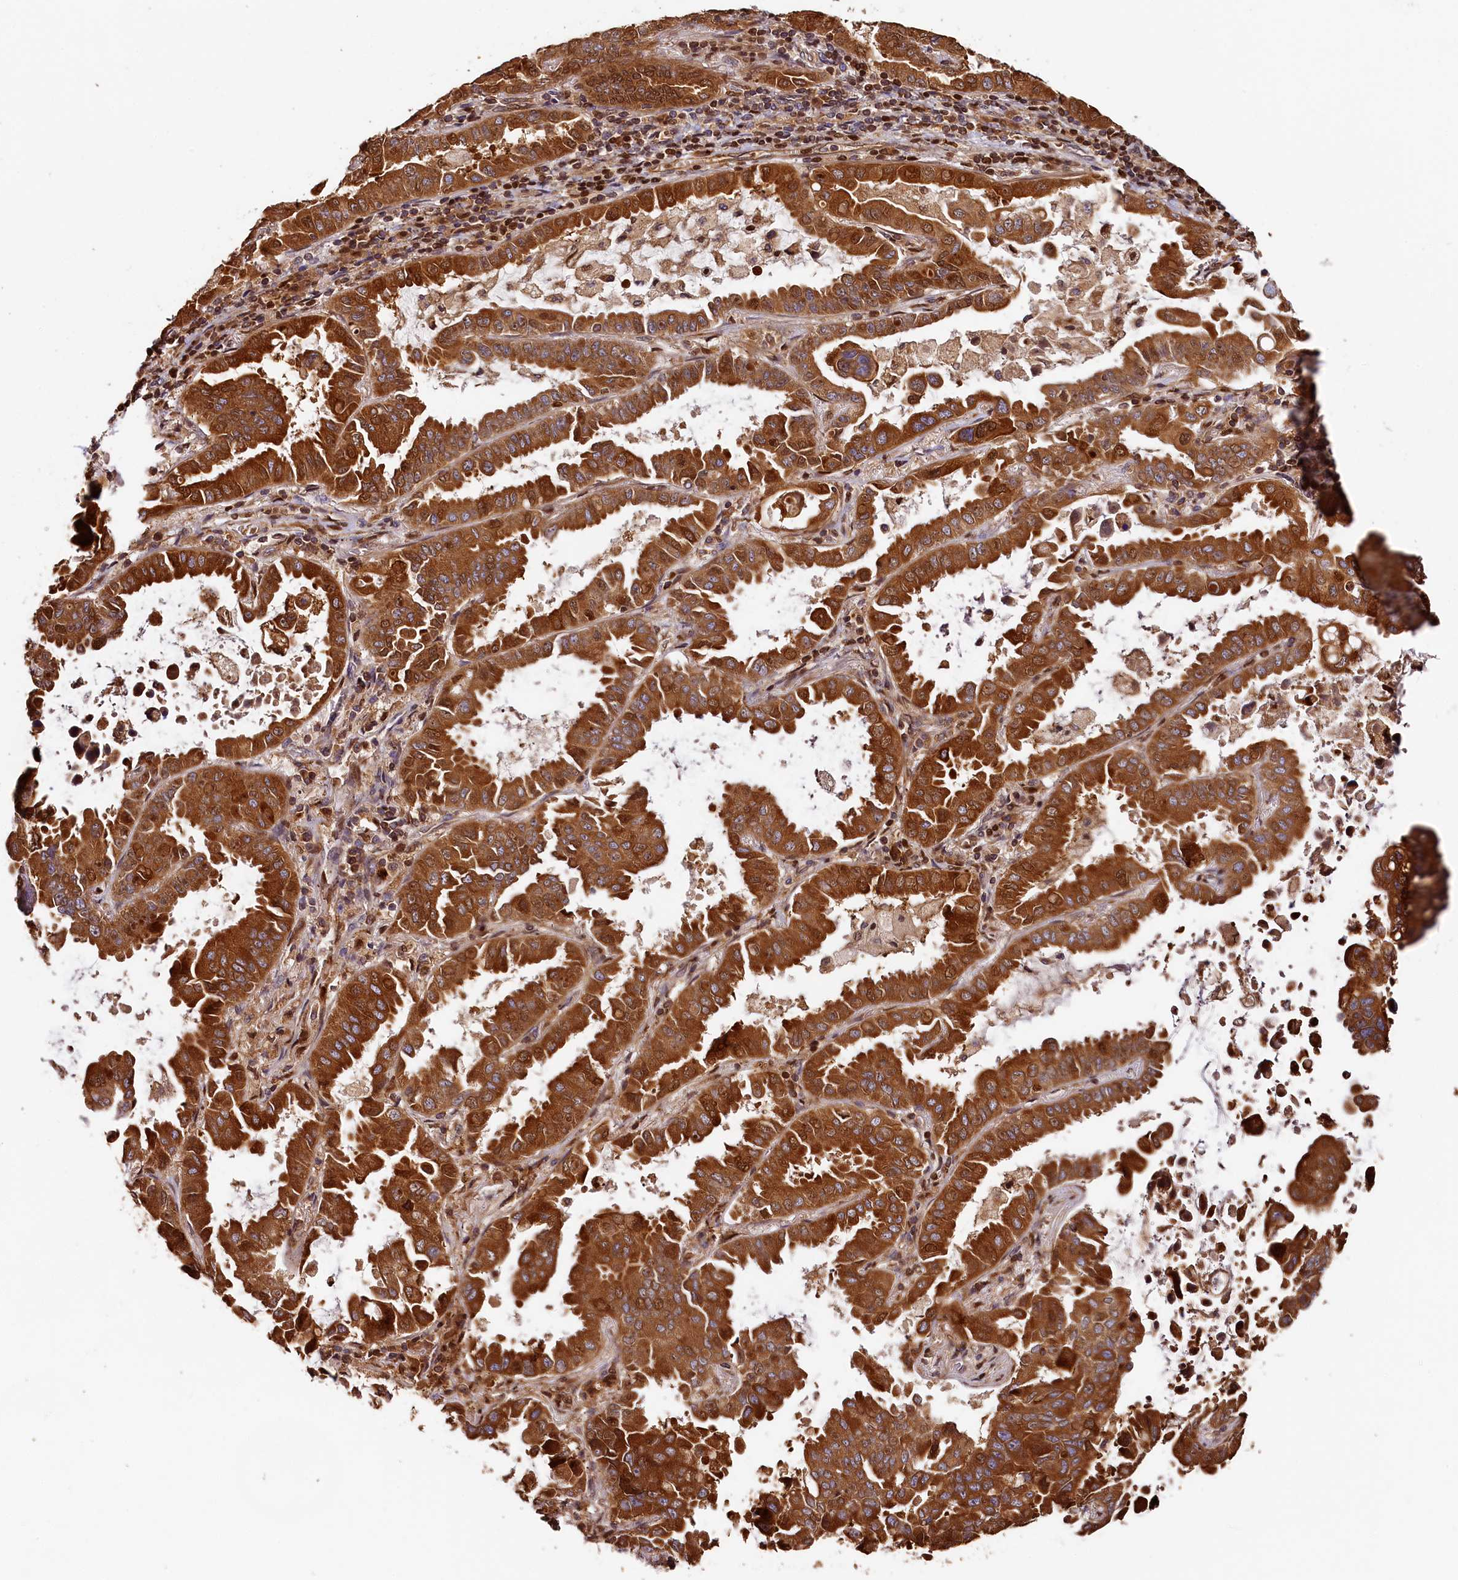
{"staining": {"intensity": "strong", "quantity": ">75%", "location": "cytoplasmic/membranous"}, "tissue": "lung cancer", "cell_type": "Tumor cells", "image_type": "cancer", "snomed": [{"axis": "morphology", "description": "Adenocarcinoma, NOS"}, {"axis": "topography", "description": "Lung"}], "caption": "Tumor cells exhibit high levels of strong cytoplasmic/membranous staining in about >75% of cells in human adenocarcinoma (lung).", "gene": "HMOX2", "patient": {"sex": "male", "age": 64}}